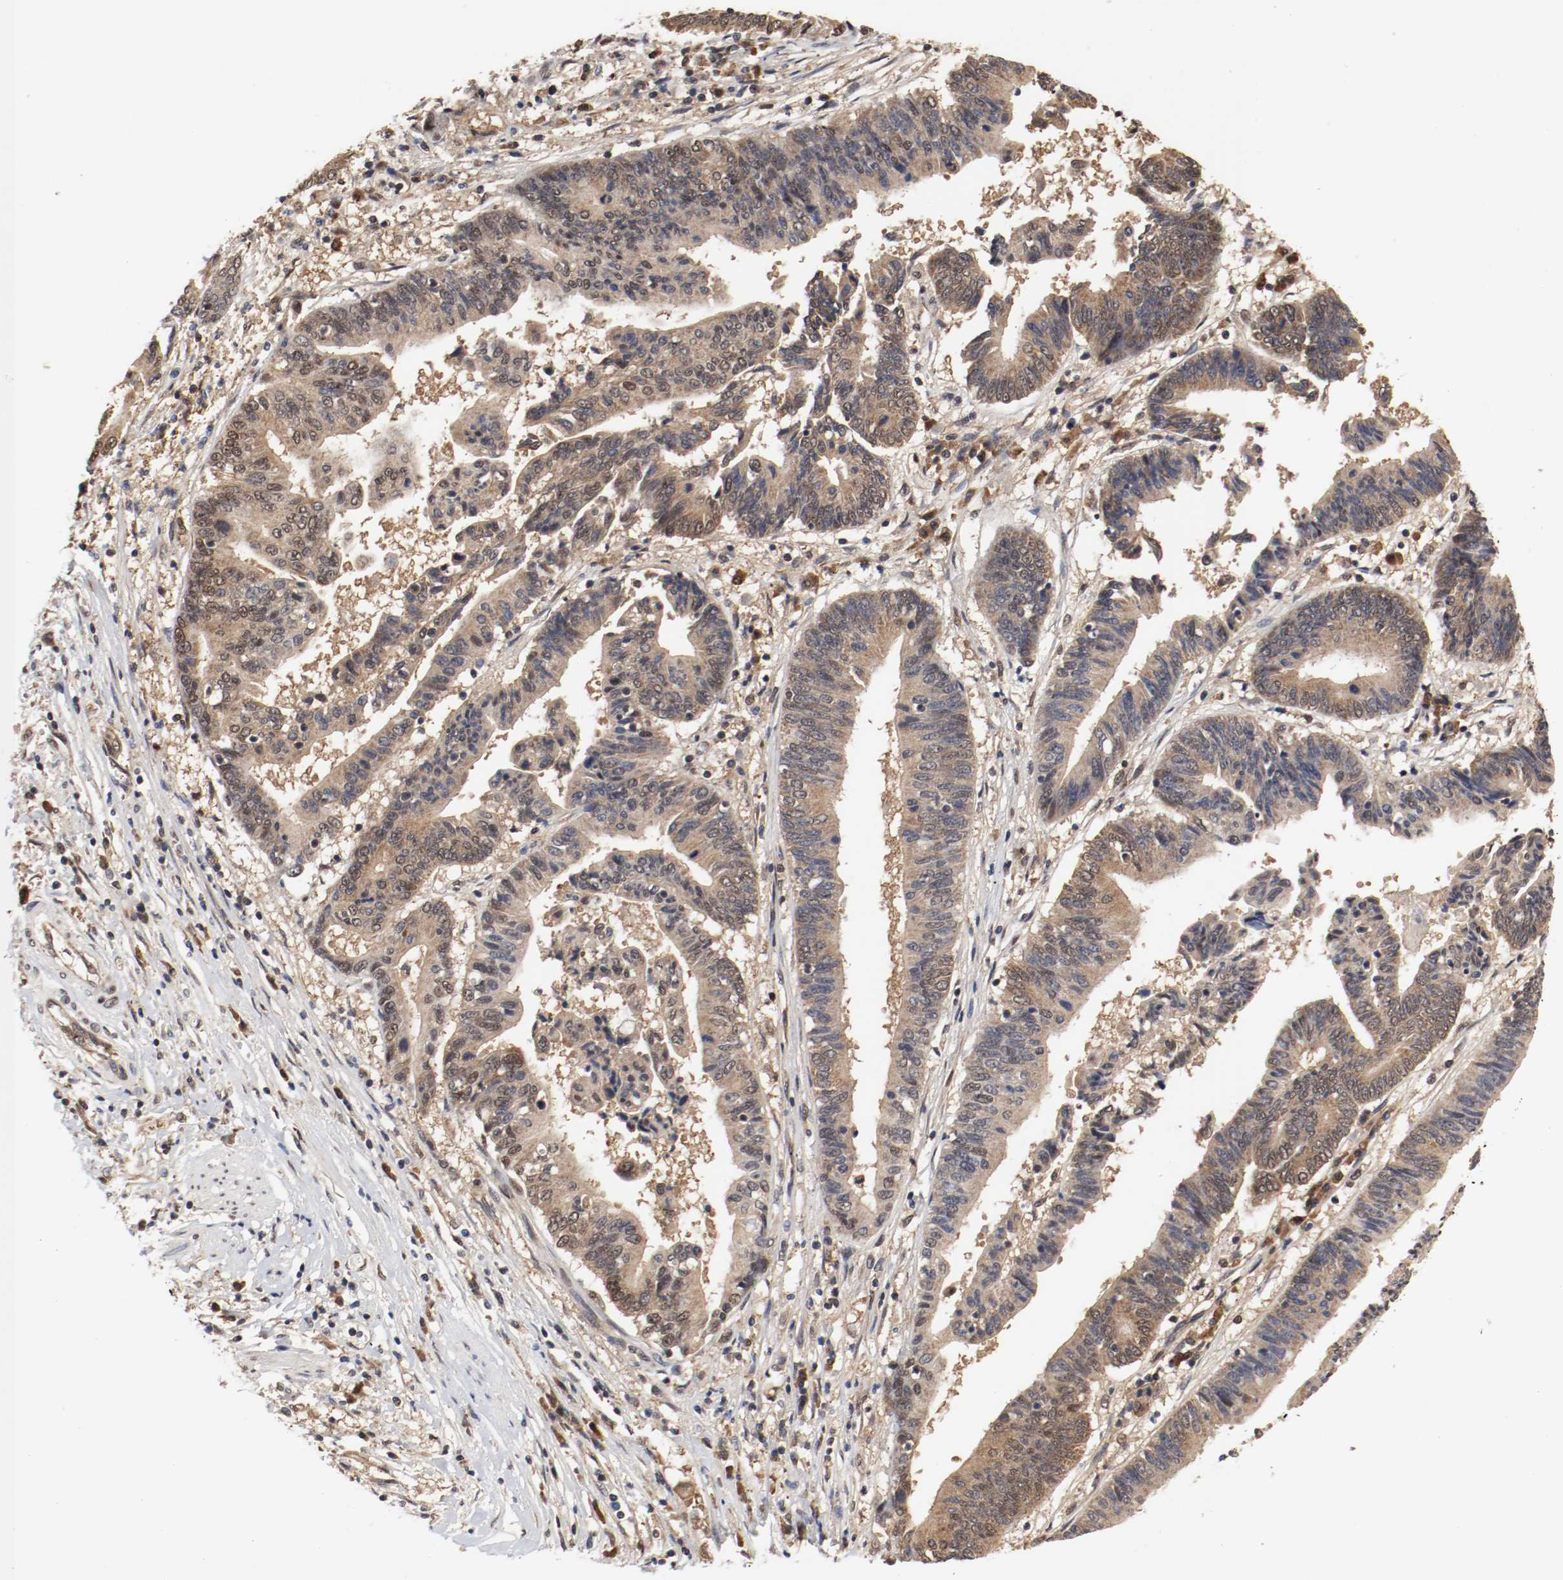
{"staining": {"intensity": "moderate", "quantity": ">75%", "location": "cytoplasmic/membranous,nuclear"}, "tissue": "pancreatic cancer", "cell_type": "Tumor cells", "image_type": "cancer", "snomed": [{"axis": "morphology", "description": "Adenocarcinoma, NOS"}, {"axis": "topography", "description": "Pancreas"}], "caption": "Pancreatic adenocarcinoma stained for a protein demonstrates moderate cytoplasmic/membranous and nuclear positivity in tumor cells. (Brightfield microscopy of DAB IHC at high magnification).", "gene": "AFG3L2", "patient": {"sex": "female", "age": 48}}